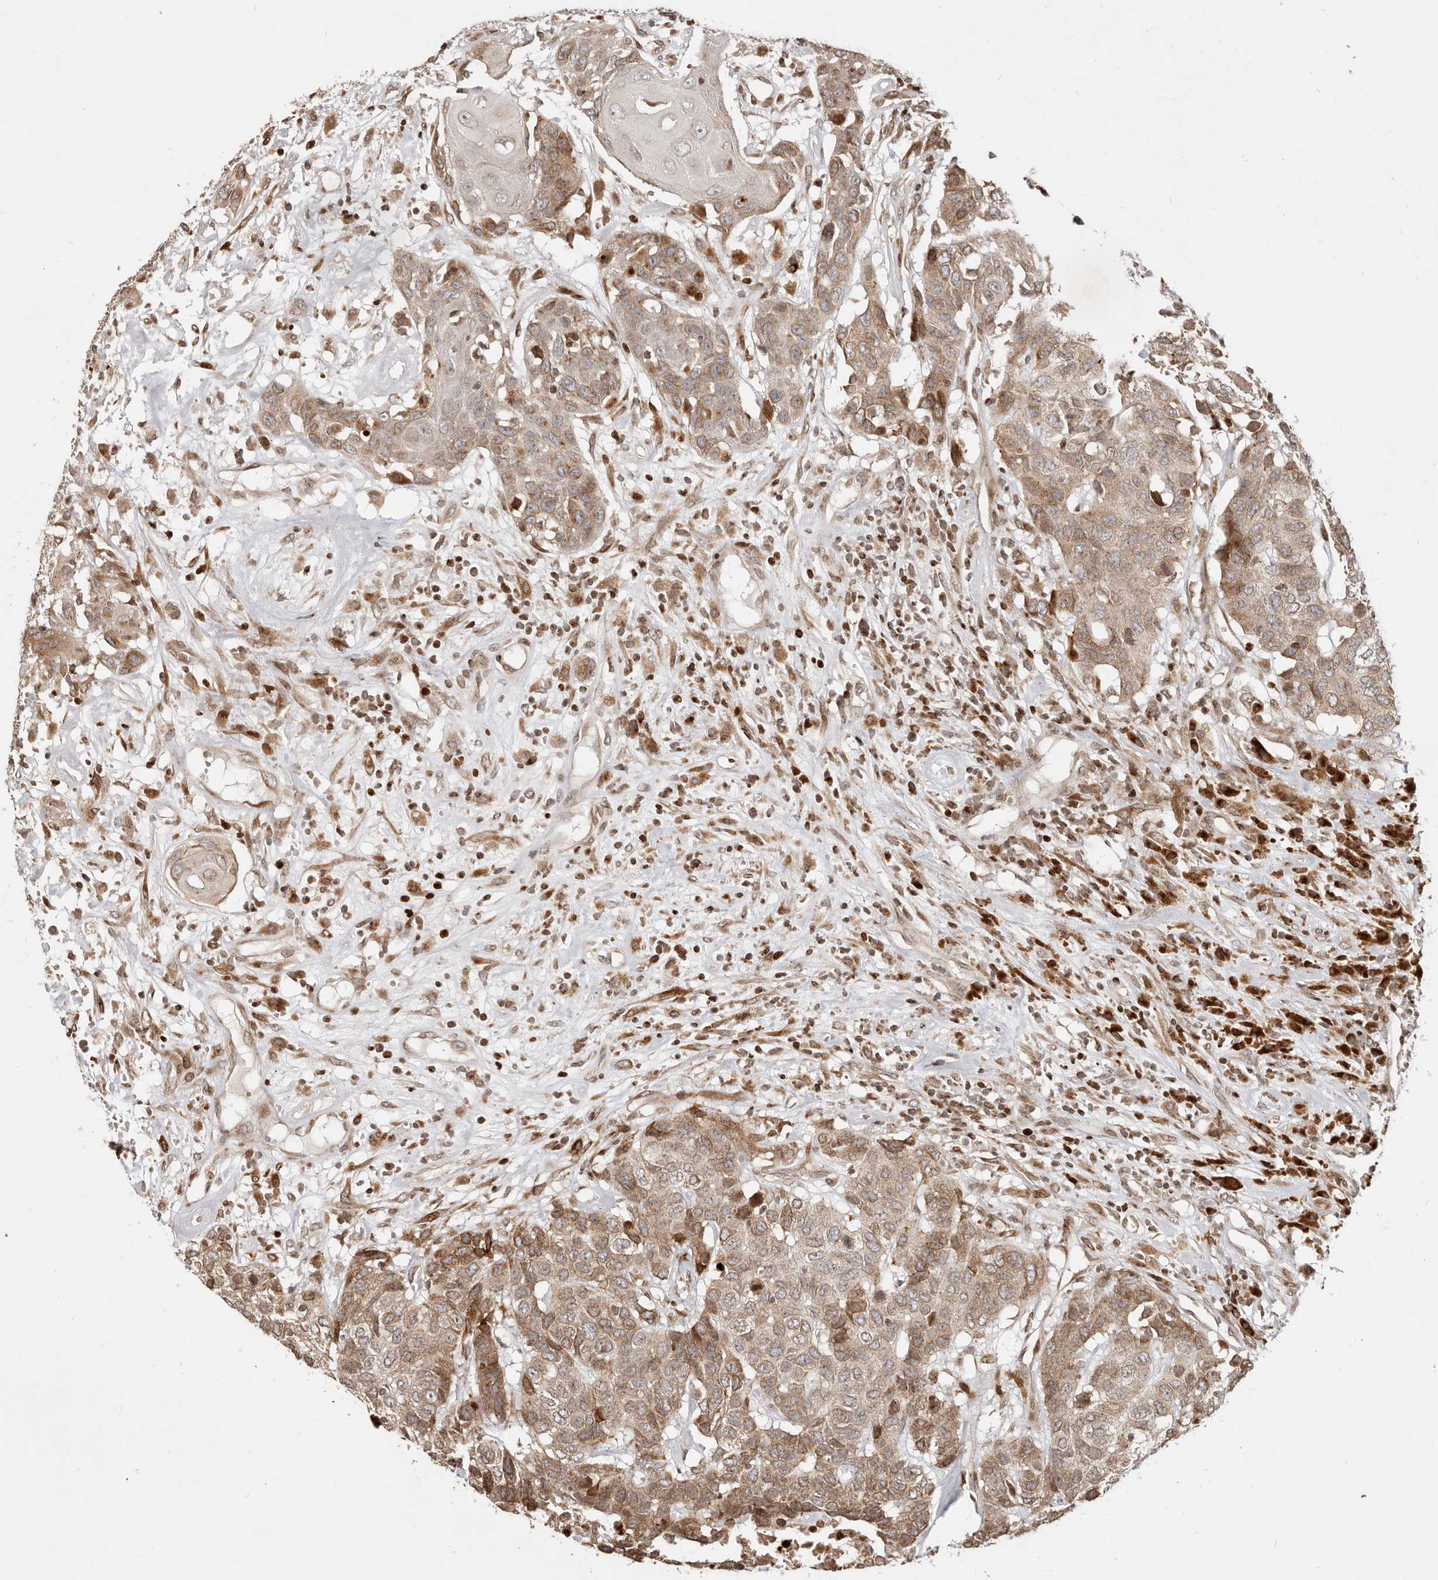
{"staining": {"intensity": "moderate", "quantity": ">75%", "location": "cytoplasmic/membranous"}, "tissue": "head and neck cancer", "cell_type": "Tumor cells", "image_type": "cancer", "snomed": [{"axis": "morphology", "description": "Squamous cell carcinoma, NOS"}, {"axis": "topography", "description": "Head-Neck"}], "caption": "Head and neck cancer (squamous cell carcinoma) tissue demonstrates moderate cytoplasmic/membranous positivity in about >75% of tumor cells", "gene": "TRIM4", "patient": {"sex": "male", "age": 66}}